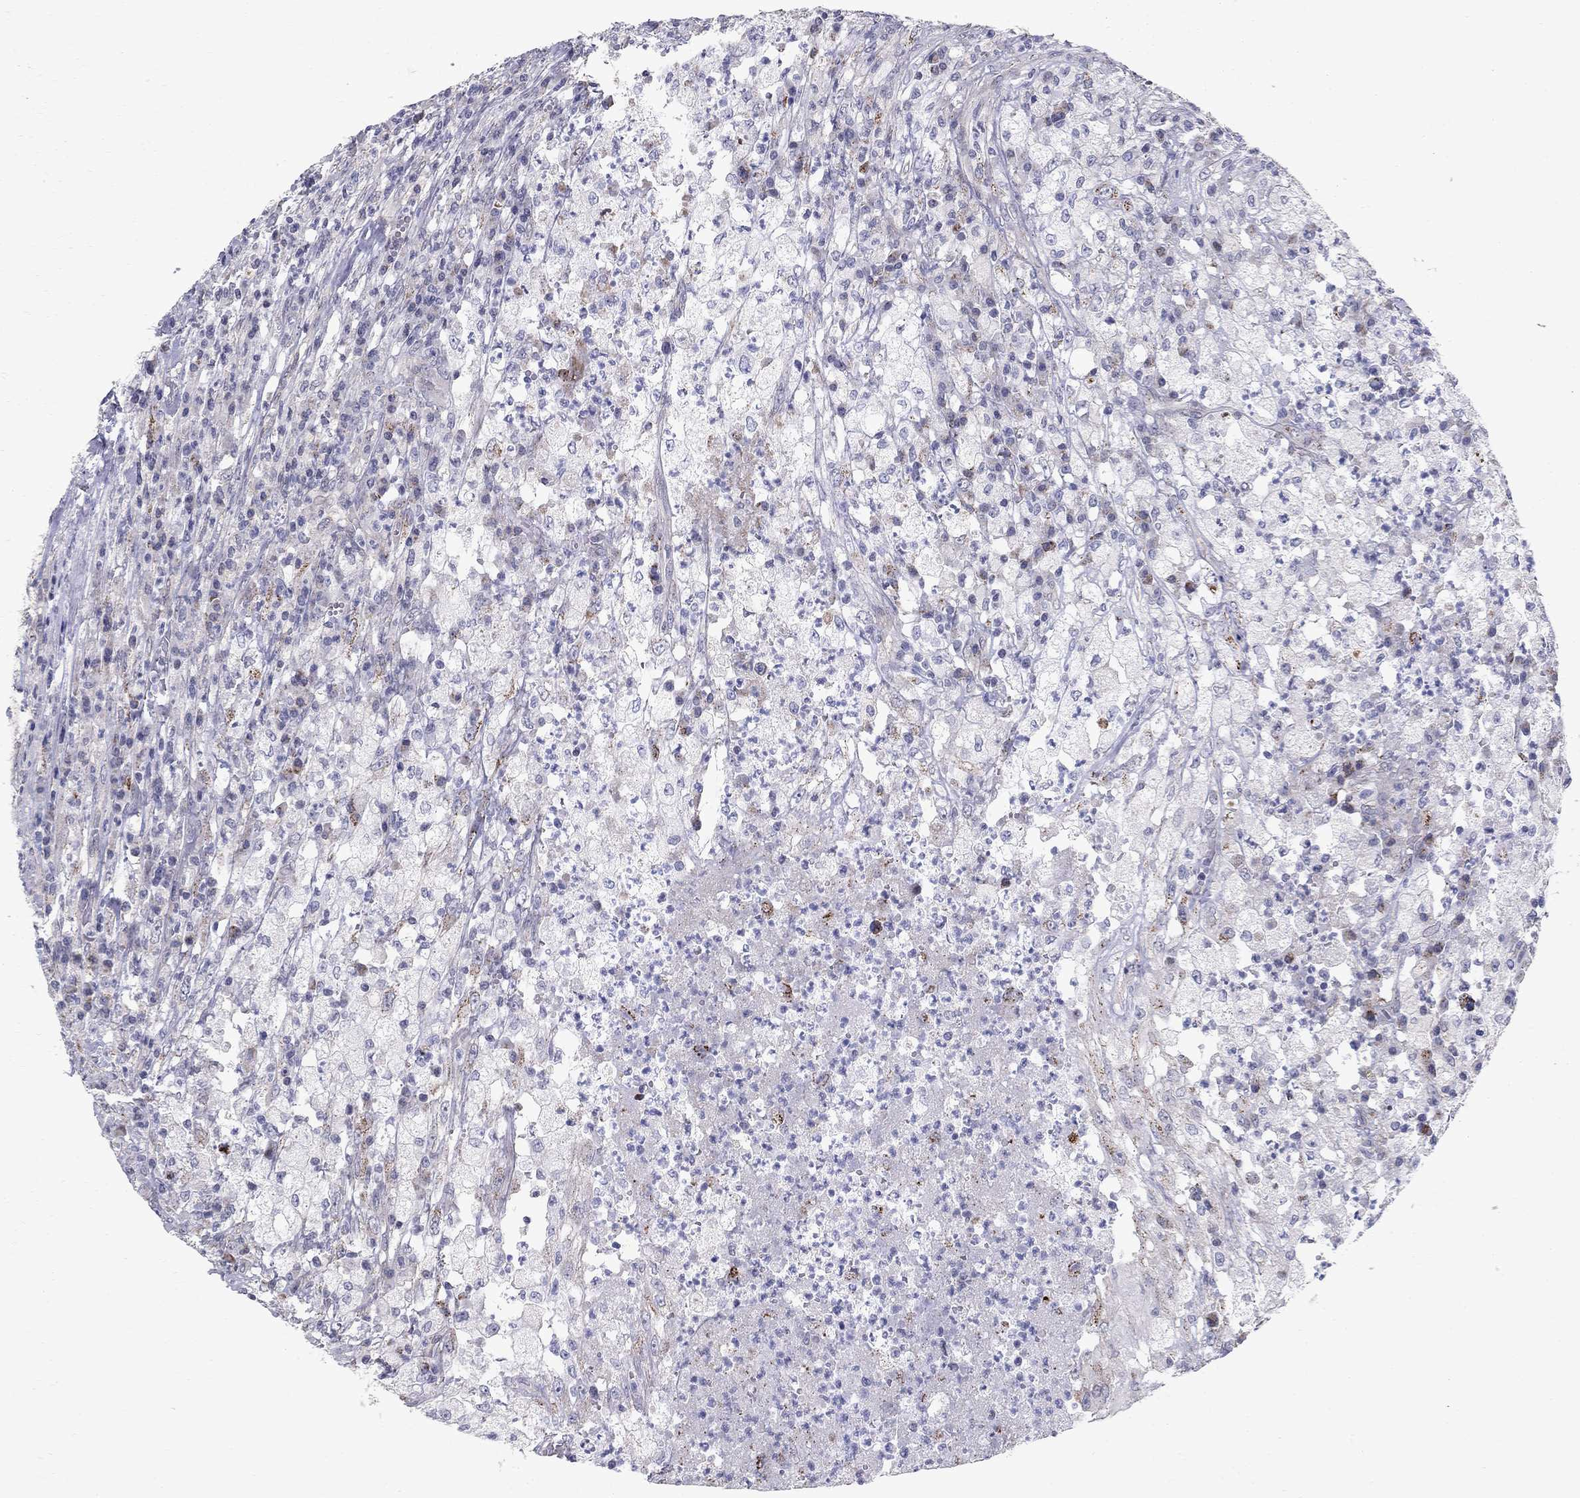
{"staining": {"intensity": "negative", "quantity": "none", "location": "none"}, "tissue": "testis cancer", "cell_type": "Tumor cells", "image_type": "cancer", "snomed": [{"axis": "morphology", "description": "Necrosis, NOS"}, {"axis": "morphology", "description": "Carcinoma, Embryonal, NOS"}, {"axis": "topography", "description": "Testis"}], "caption": "Tumor cells are negative for protein expression in human testis cancer.", "gene": "CLIC6", "patient": {"sex": "male", "age": 19}}